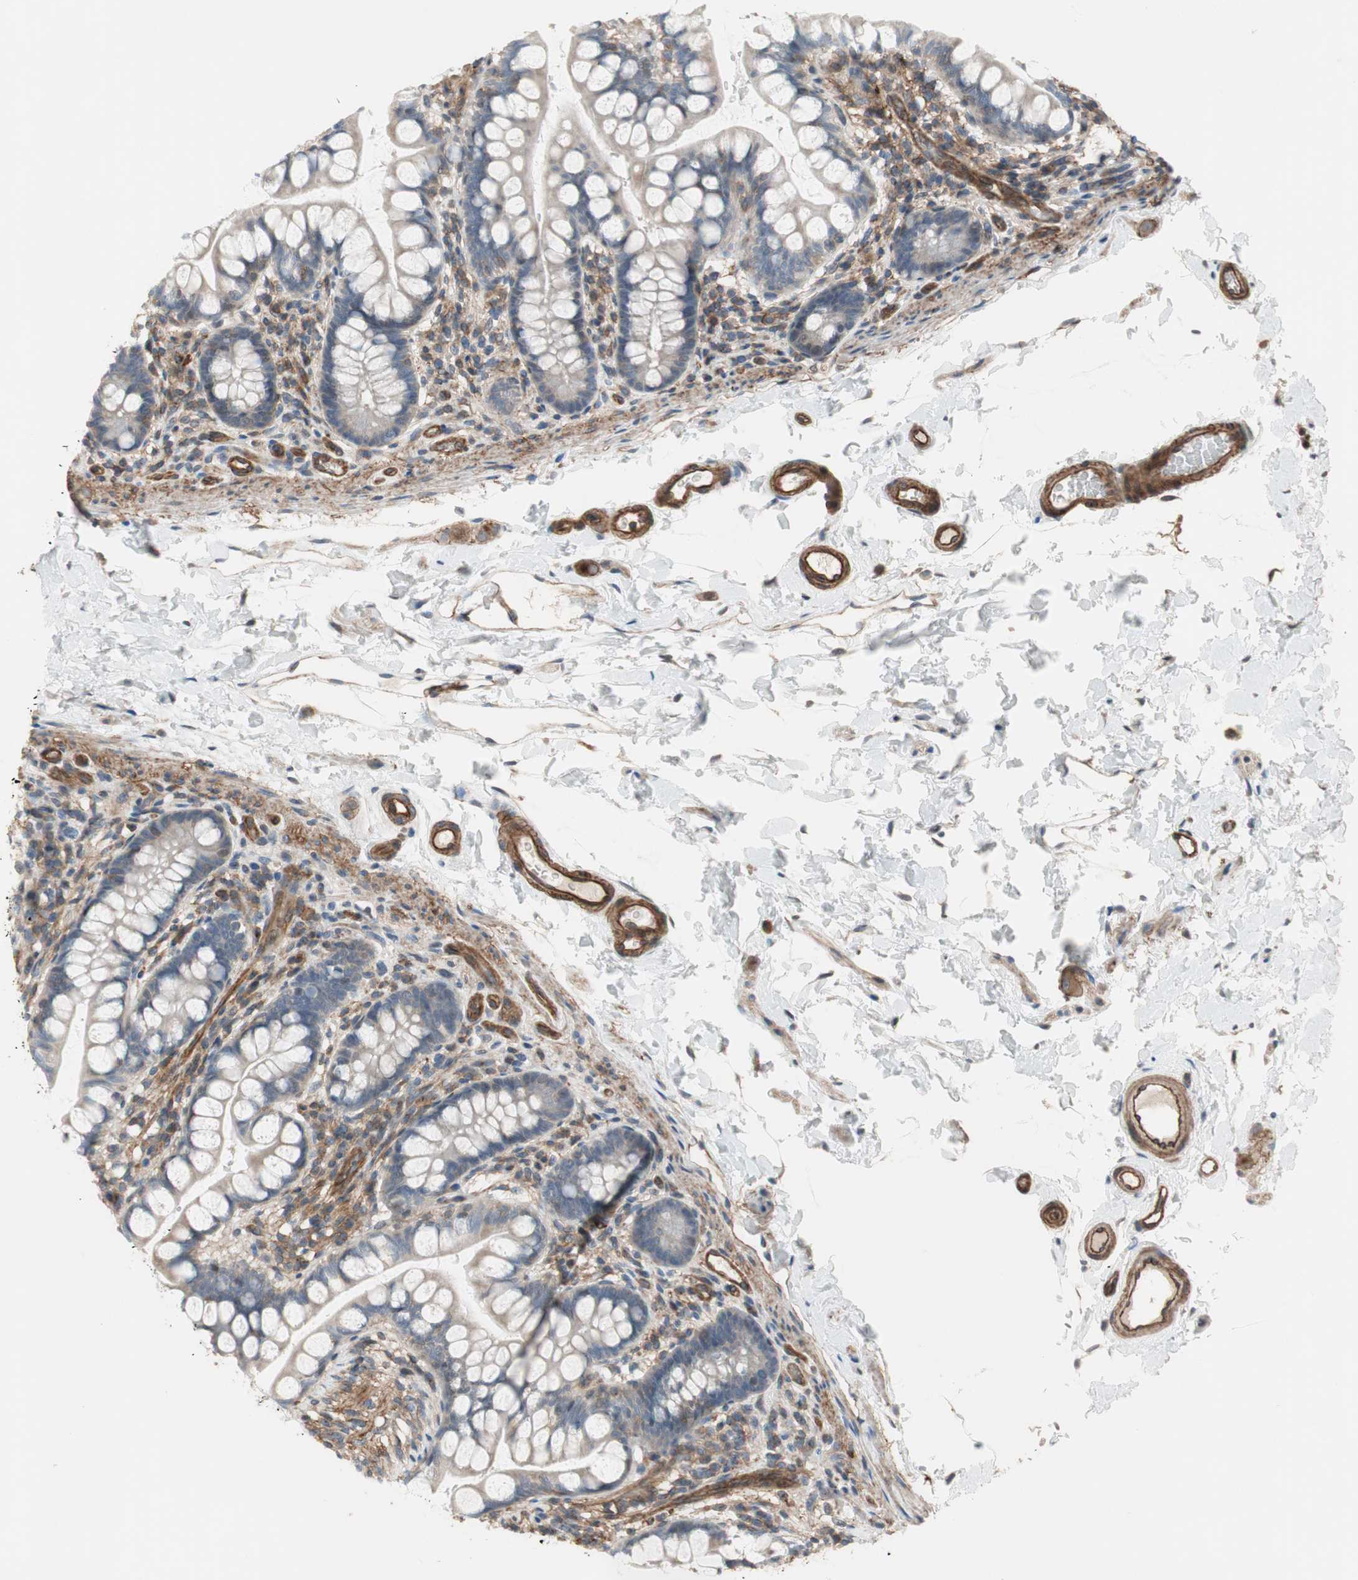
{"staining": {"intensity": "negative", "quantity": "none", "location": "none"}, "tissue": "small intestine", "cell_type": "Glandular cells", "image_type": "normal", "snomed": [{"axis": "morphology", "description": "Normal tissue, NOS"}, {"axis": "topography", "description": "Small intestine"}], "caption": "This is a image of IHC staining of benign small intestine, which shows no expression in glandular cells.", "gene": "GRHL1", "patient": {"sex": "female", "age": 58}}